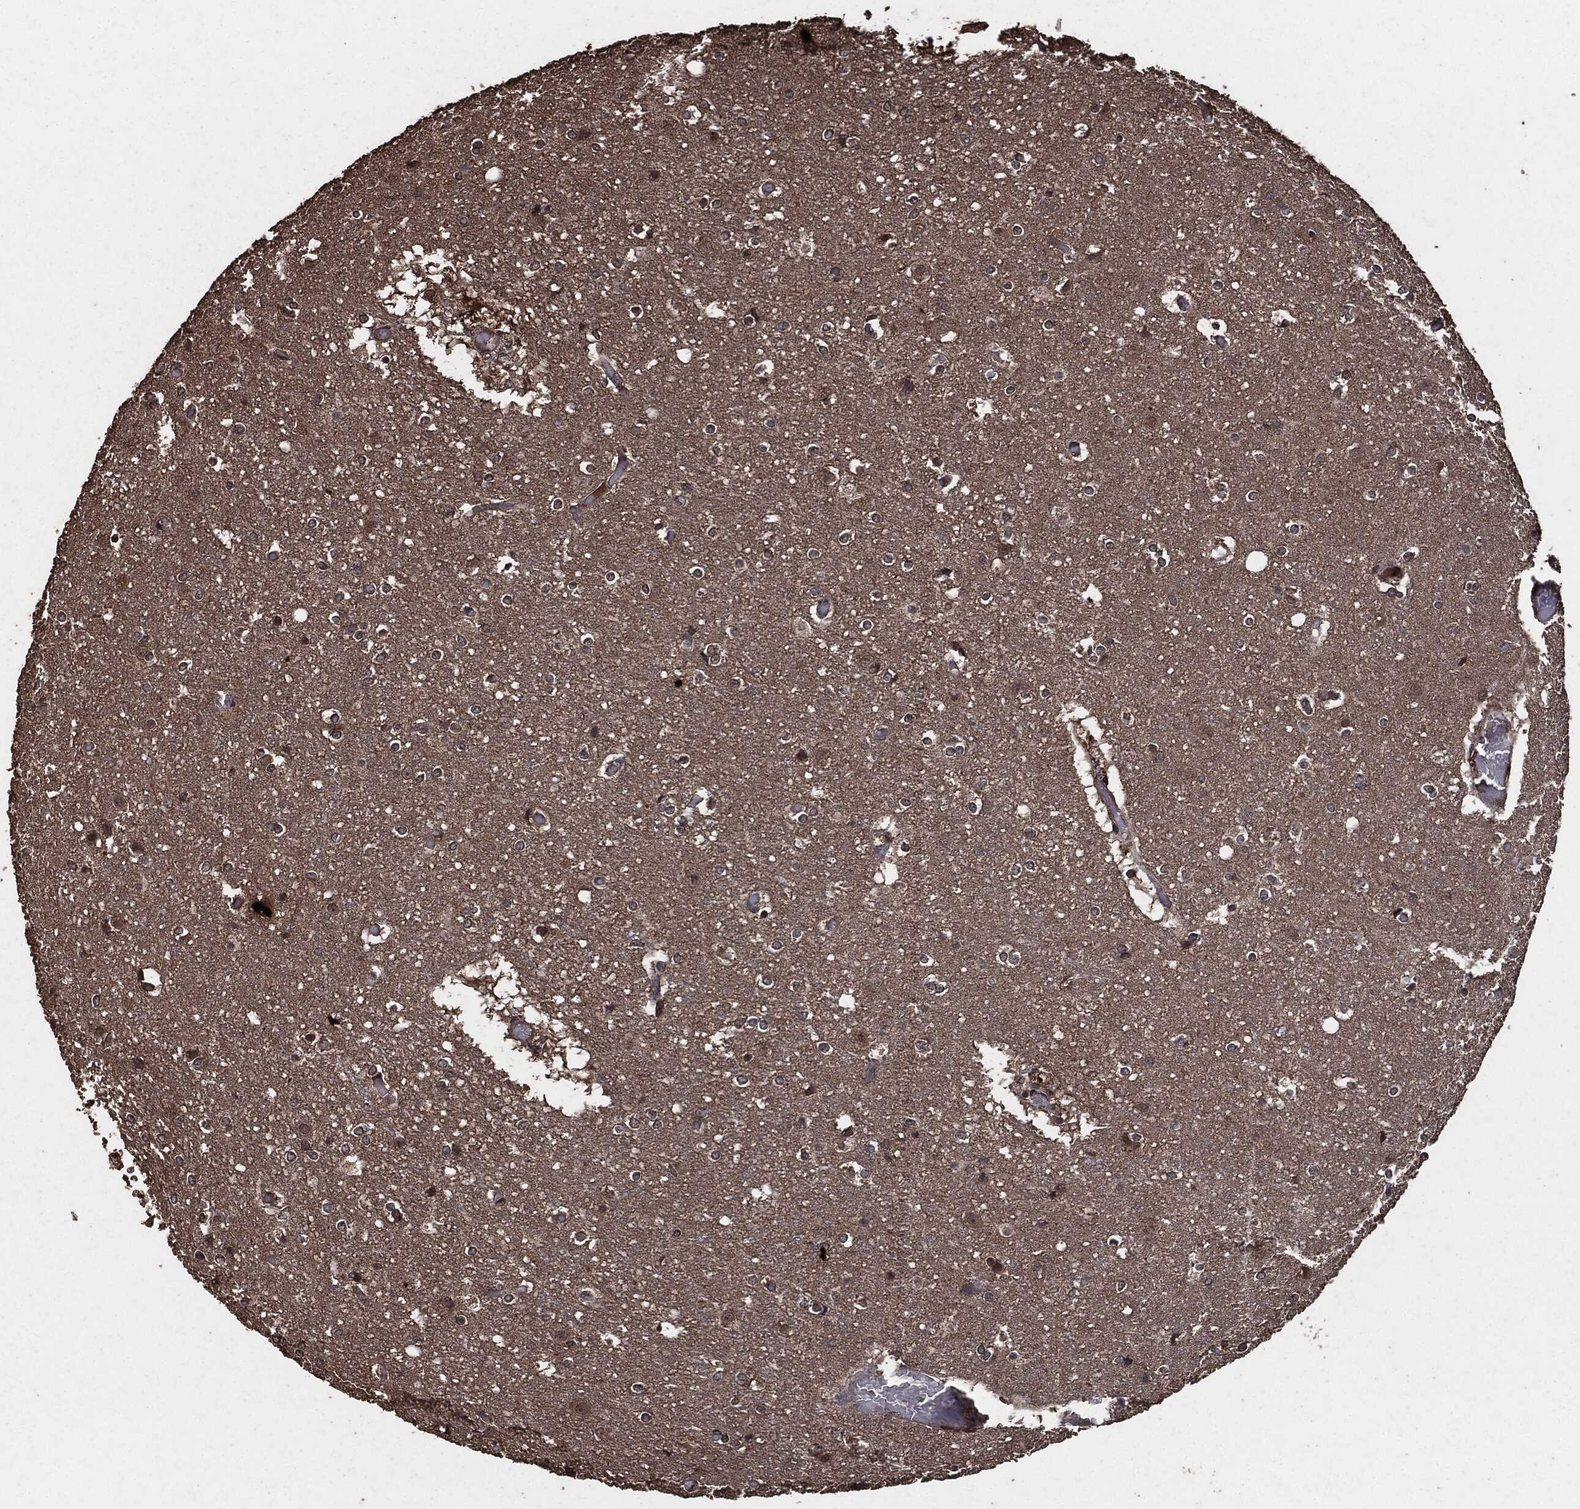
{"staining": {"intensity": "negative", "quantity": "none", "location": "none"}, "tissue": "cerebral cortex", "cell_type": "Endothelial cells", "image_type": "normal", "snomed": [{"axis": "morphology", "description": "Normal tissue, NOS"}, {"axis": "topography", "description": "Cerebral cortex"}], "caption": "A high-resolution micrograph shows immunohistochemistry staining of unremarkable cerebral cortex, which reveals no significant positivity in endothelial cells.", "gene": "AKT1S1", "patient": {"sex": "female", "age": 52}}